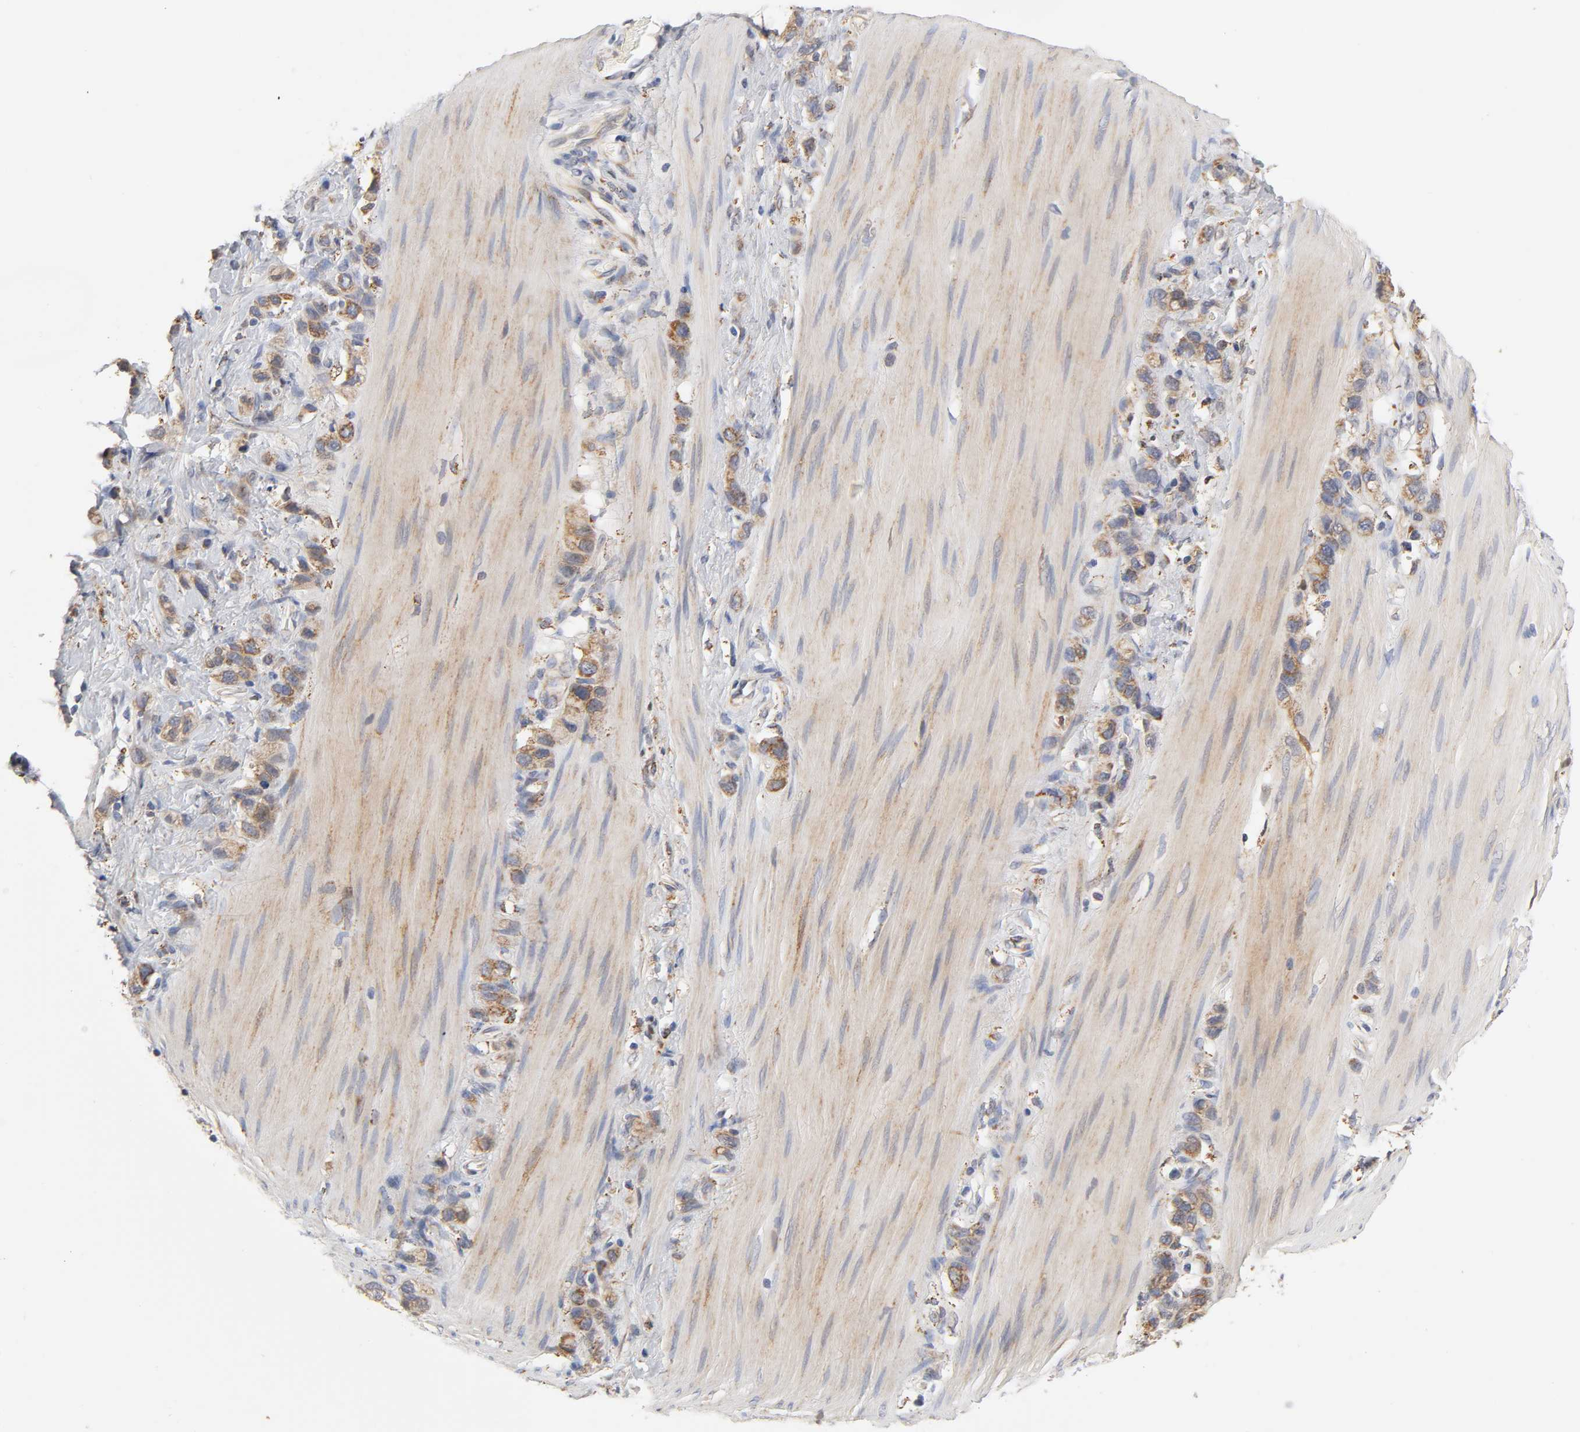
{"staining": {"intensity": "moderate", "quantity": ">75%", "location": "cytoplasmic/membranous"}, "tissue": "stomach cancer", "cell_type": "Tumor cells", "image_type": "cancer", "snomed": [{"axis": "morphology", "description": "Normal tissue, NOS"}, {"axis": "morphology", "description": "Adenocarcinoma, NOS"}, {"axis": "morphology", "description": "Adenocarcinoma, High grade"}, {"axis": "topography", "description": "Stomach, upper"}, {"axis": "topography", "description": "Stomach"}], "caption": "Approximately >75% of tumor cells in stomach cancer (adenocarcinoma) reveal moderate cytoplasmic/membranous protein staining as visualized by brown immunohistochemical staining.", "gene": "ISG15", "patient": {"sex": "female", "age": 65}}